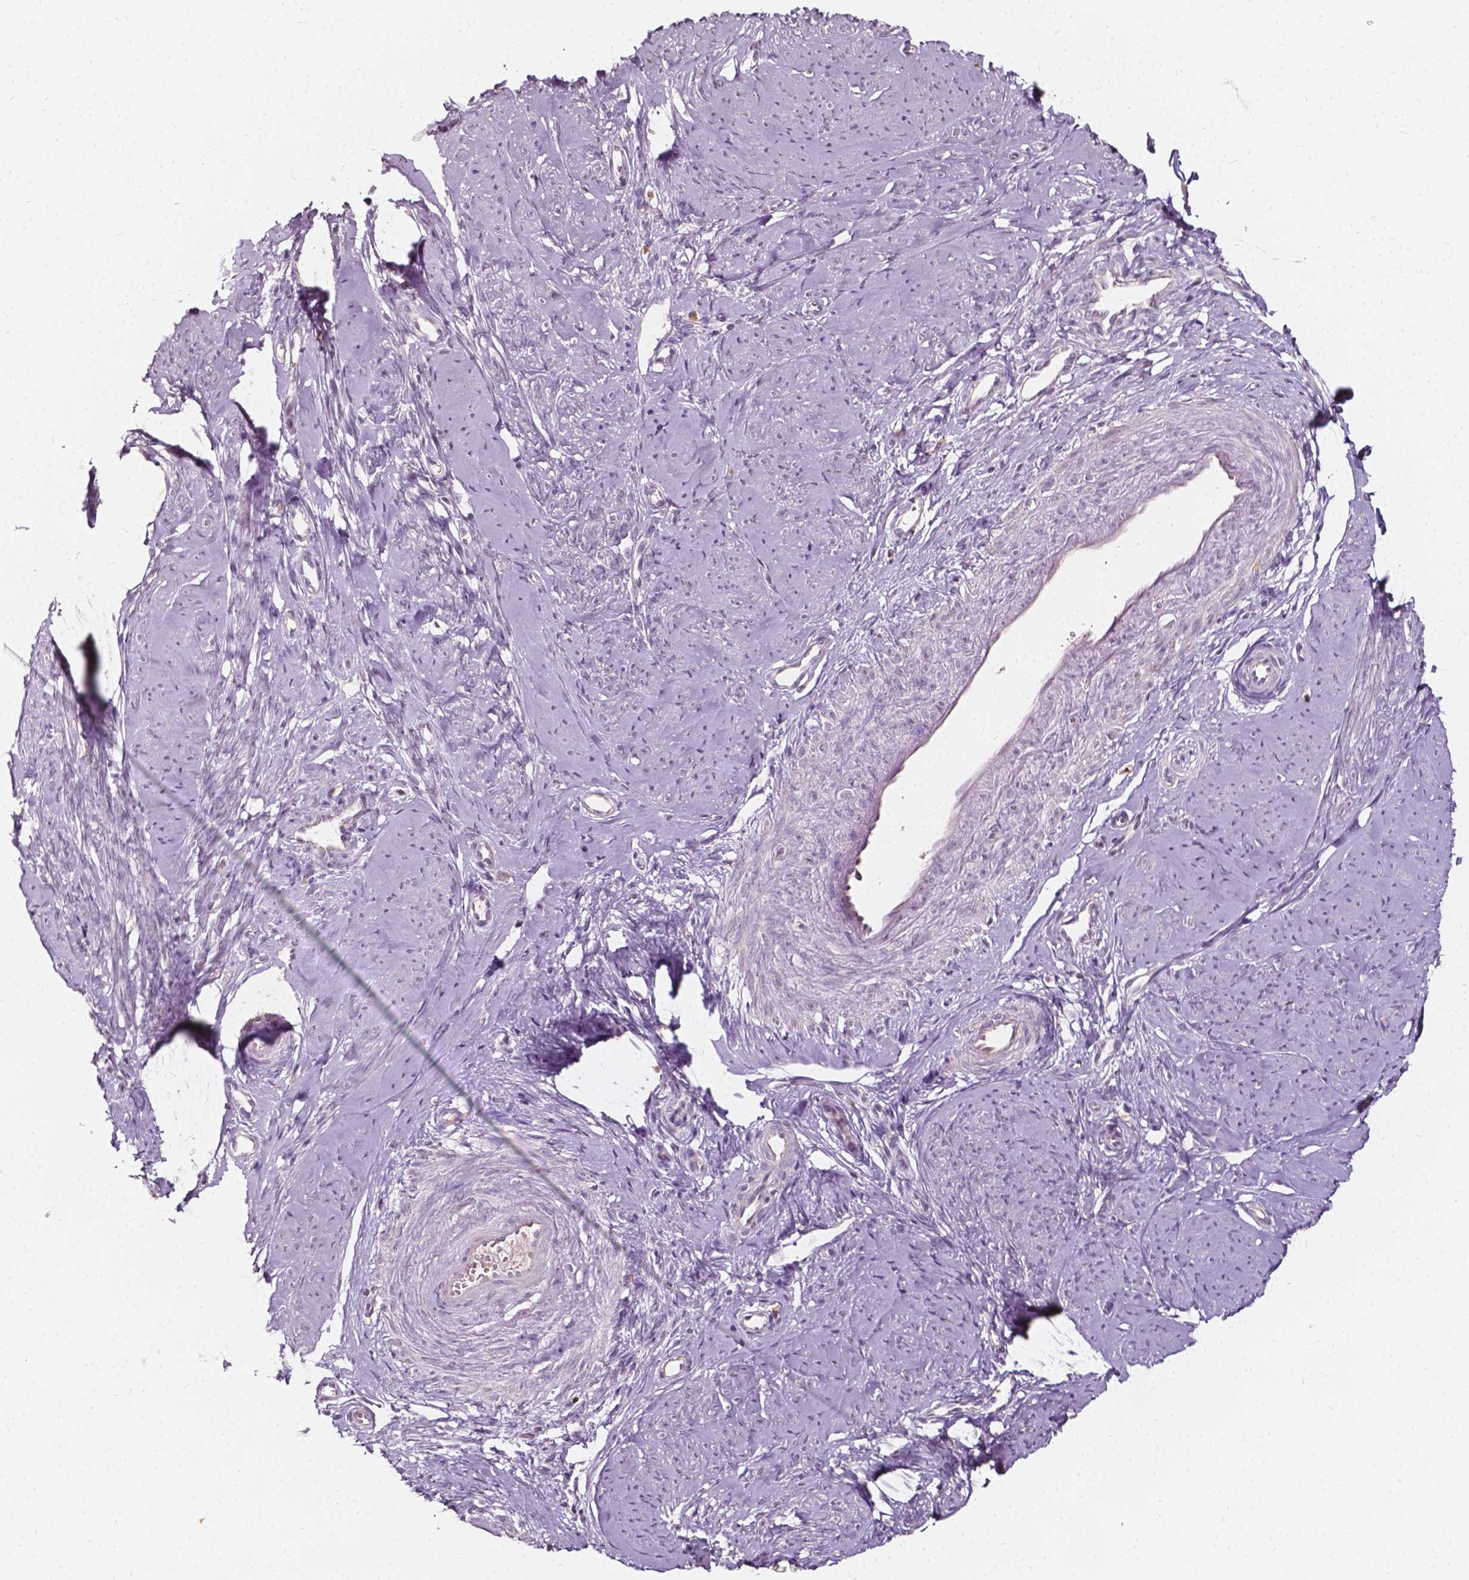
{"staining": {"intensity": "negative", "quantity": "none", "location": "none"}, "tissue": "smooth muscle", "cell_type": "Smooth muscle cells", "image_type": "normal", "snomed": [{"axis": "morphology", "description": "Normal tissue, NOS"}, {"axis": "topography", "description": "Smooth muscle"}], "caption": "Immunohistochemistry of benign human smooth muscle shows no expression in smooth muscle cells. (DAB IHC with hematoxylin counter stain).", "gene": "NPC1L1", "patient": {"sex": "female", "age": 48}}